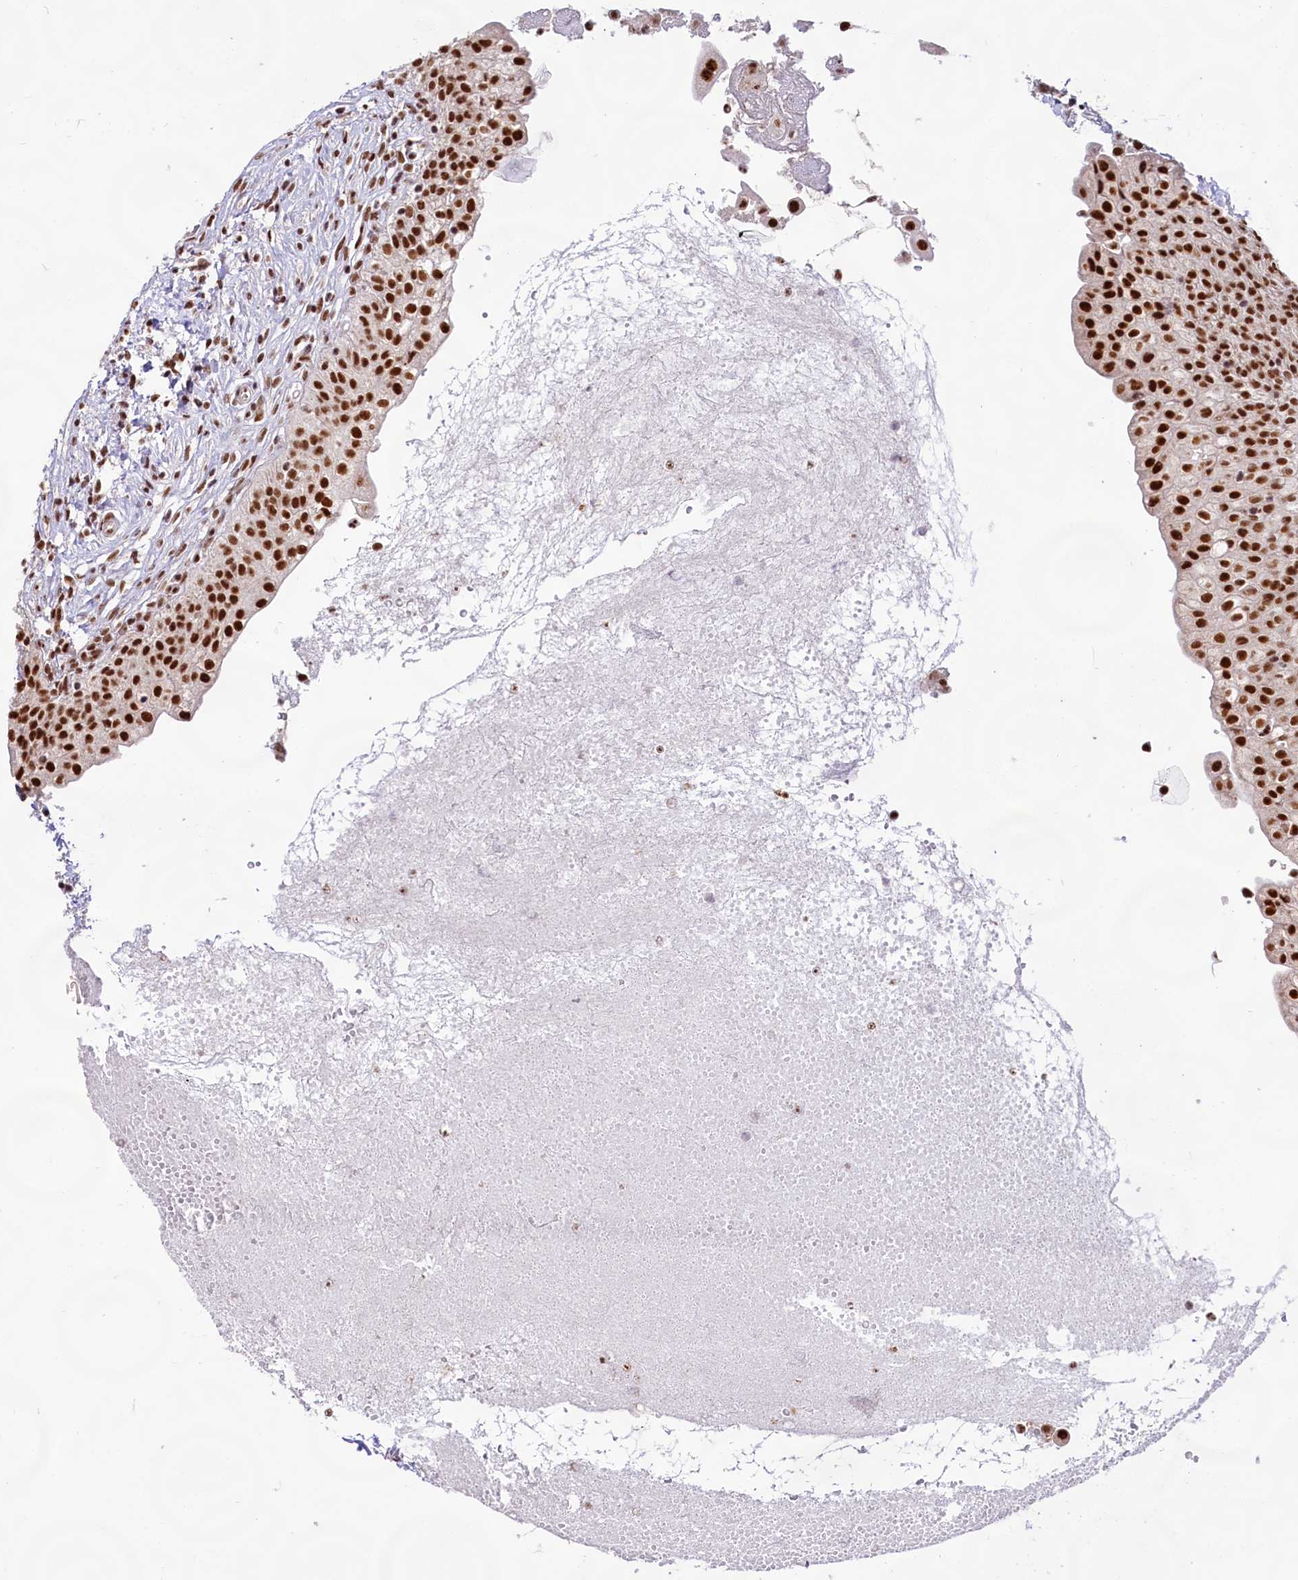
{"staining": {"intensity": "strong", "quantity": ">75%", "location": "nuclear"}, "tissue": "urinary bladder", "cell_type": "Urothelial cells", "image_type": "normal", "snomed": [{"axis": "morphology", "description": "Normal tissue, NOS"}, {"axis": "topography", "description": "Urinary bladder"}], "caption": "Immunohistochemical staining of unremarkable urinary bladder displays strong nuclear protein staining in about >75% of urothelial cells. The staining is performed using DAB (3,3'-diaminobenzidine) brown chromogen to label protein expression. The nuclei are counter-stained blue using hematoxylin.", "gene": "HIRA", "patient": {"sex": "male", "age": 55}}